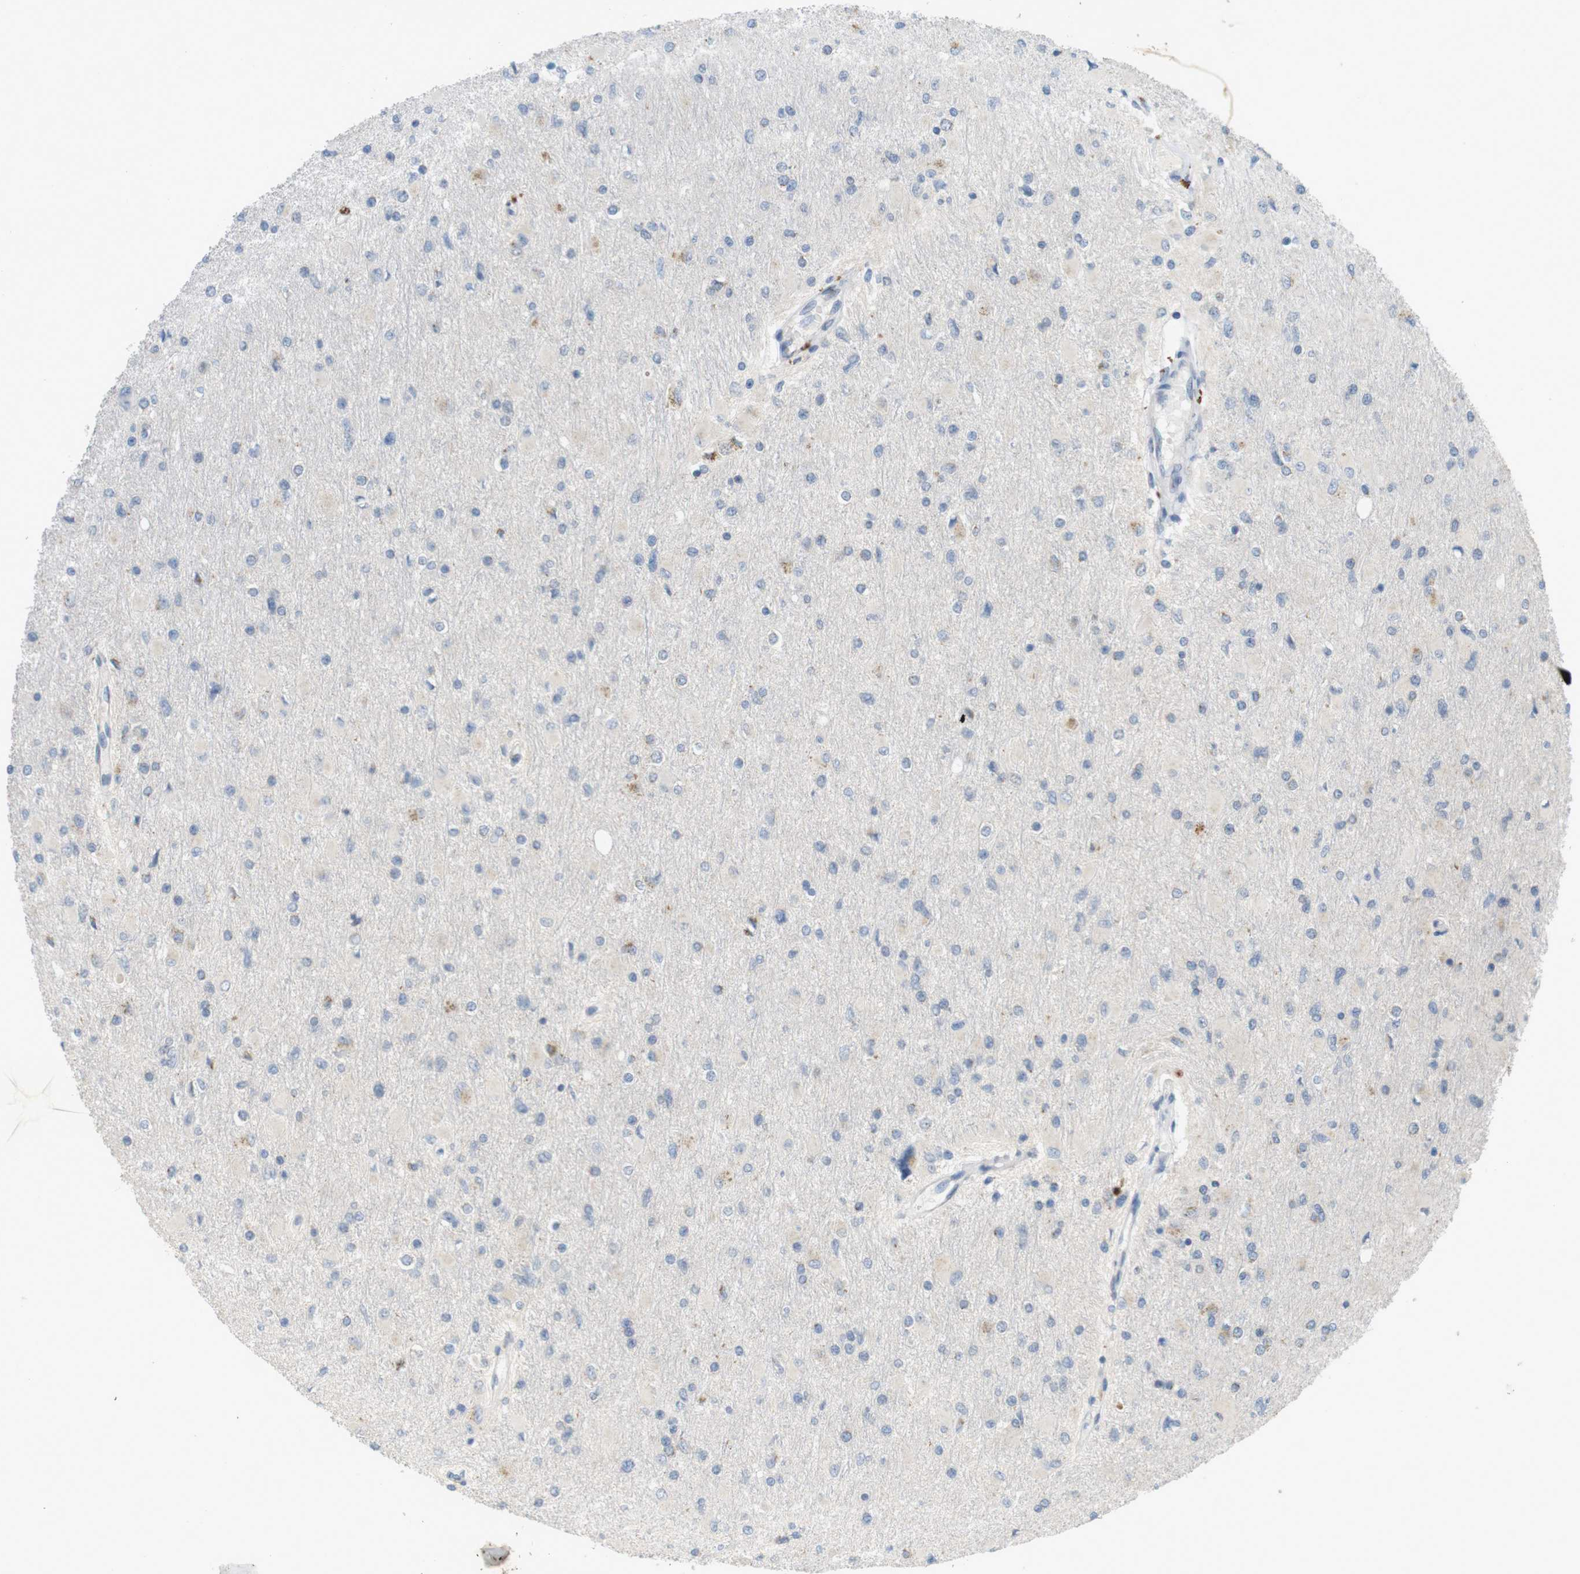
{"staining": {"intensity": "weak", "quantity": "<25%", "location": "cytoplasmic/membranous"}, "tissue": "glioma", "cell_type": "Tumor cells", "image_type": "cancer", "snomed": [{"axis": "morphology", "description": "Glioma, malignant, High grade"}, {"axis": "topography", "description": "Cerebral cortex"}], "caption": "Immunohistochemistry photomicrograph of high-grade glioma (malignant) stained for a protein (brown), which exhibits no positivity in tumor cells. Brightfield microscopy of IHC stained with DAB (3,3'-diaminobenzidine) (brown) and hematoxylin (blue), captured at high magnification.", "gene": "YIPF3", "patient": {"sex": "female", "age": 36}}